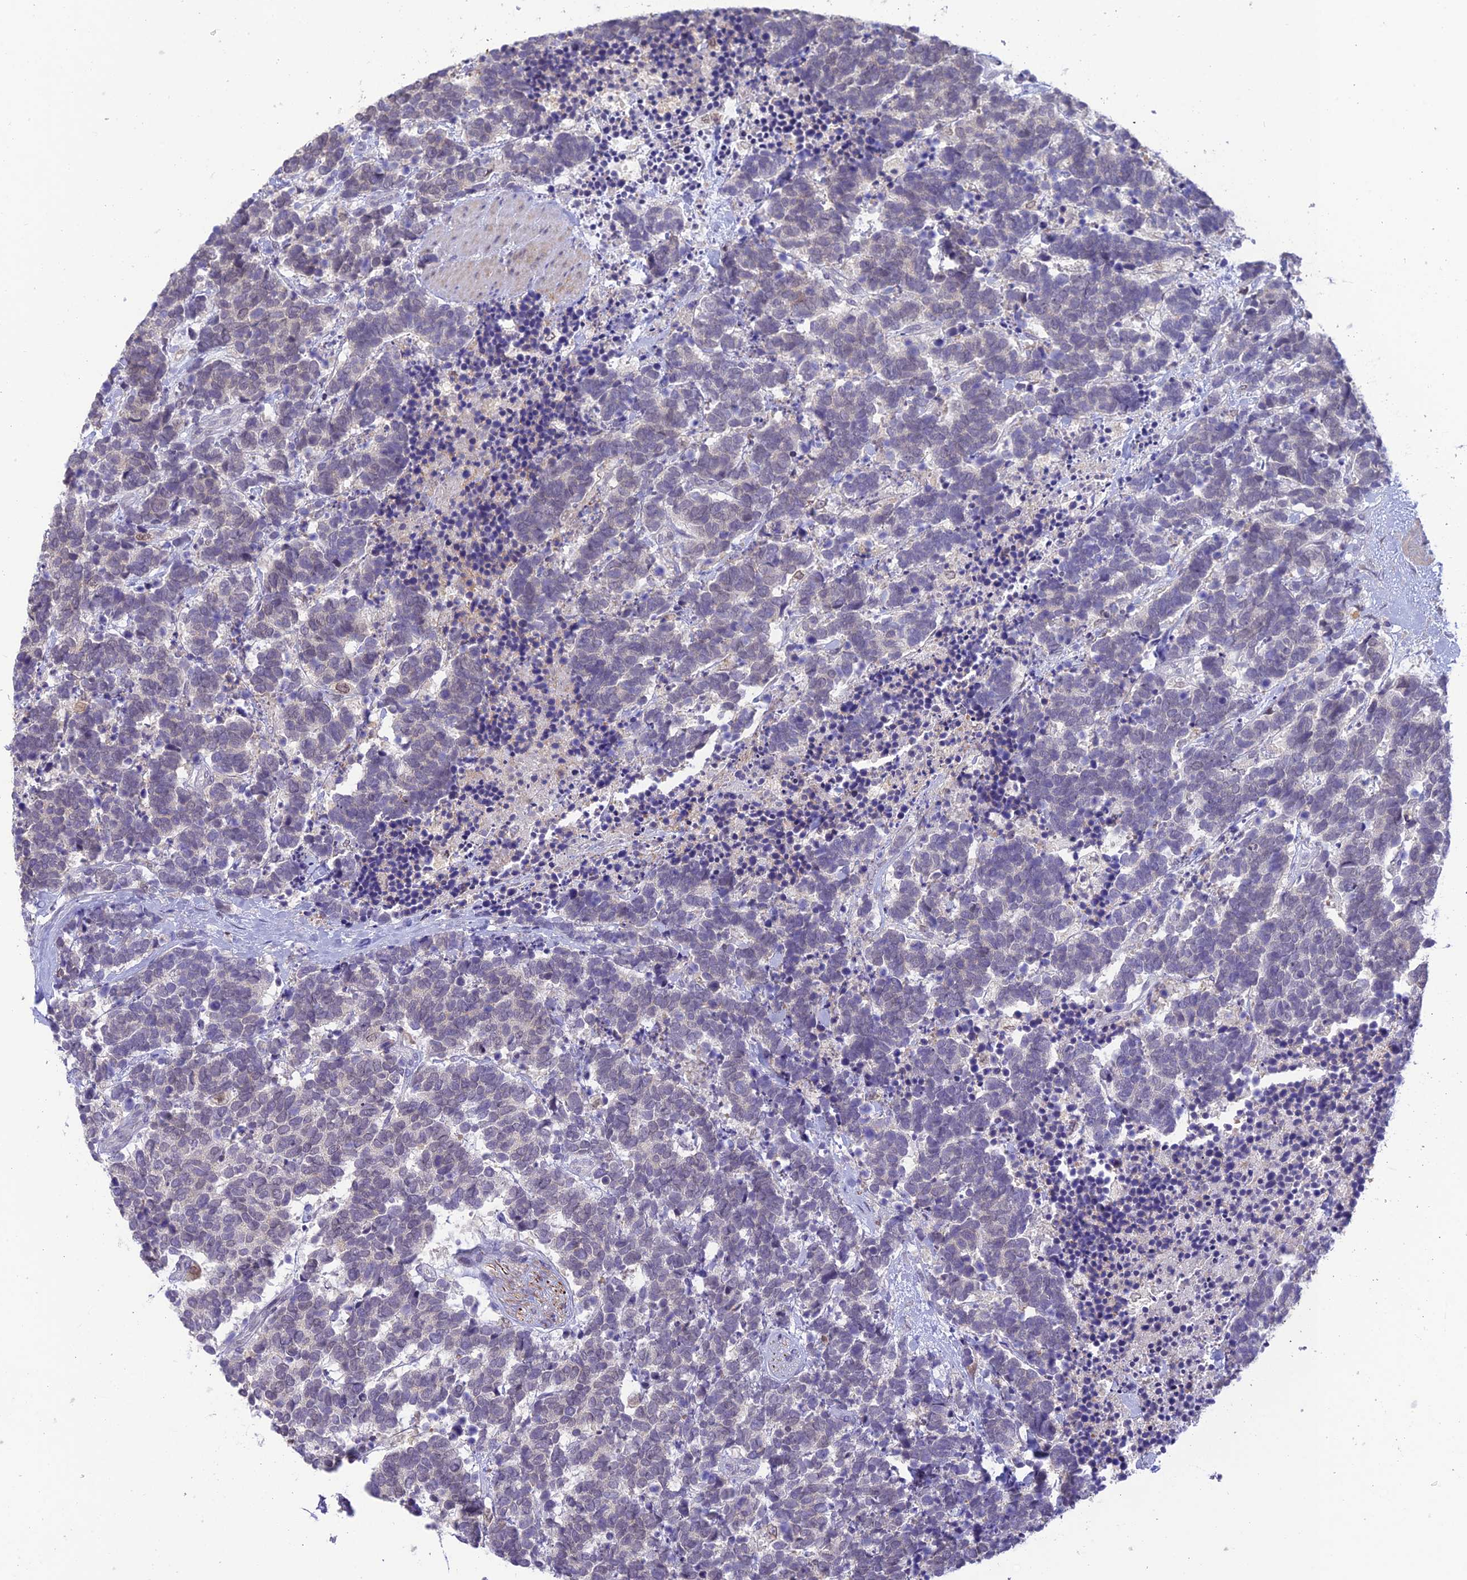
{"staining": {"intensity": "negative", "quantity": "none", "location": "none"}, "tissue": "carcinoid", "cell_type": "Tumor cells", "image_type": "cancer", "snomed": [{"axis": "morphology", "description": "Carcinoma, NOS"}, {"axis": "morphology", "description": "Carcinoid, malignant, NOS"}, {"axis": "topography", "description": "Prostate"}], "caption": "Micrograph shows no significant protein expression in tumor cells of carcinoid.", "gene": "BMT2", "patient": {"sex": "male", "age": 57}}